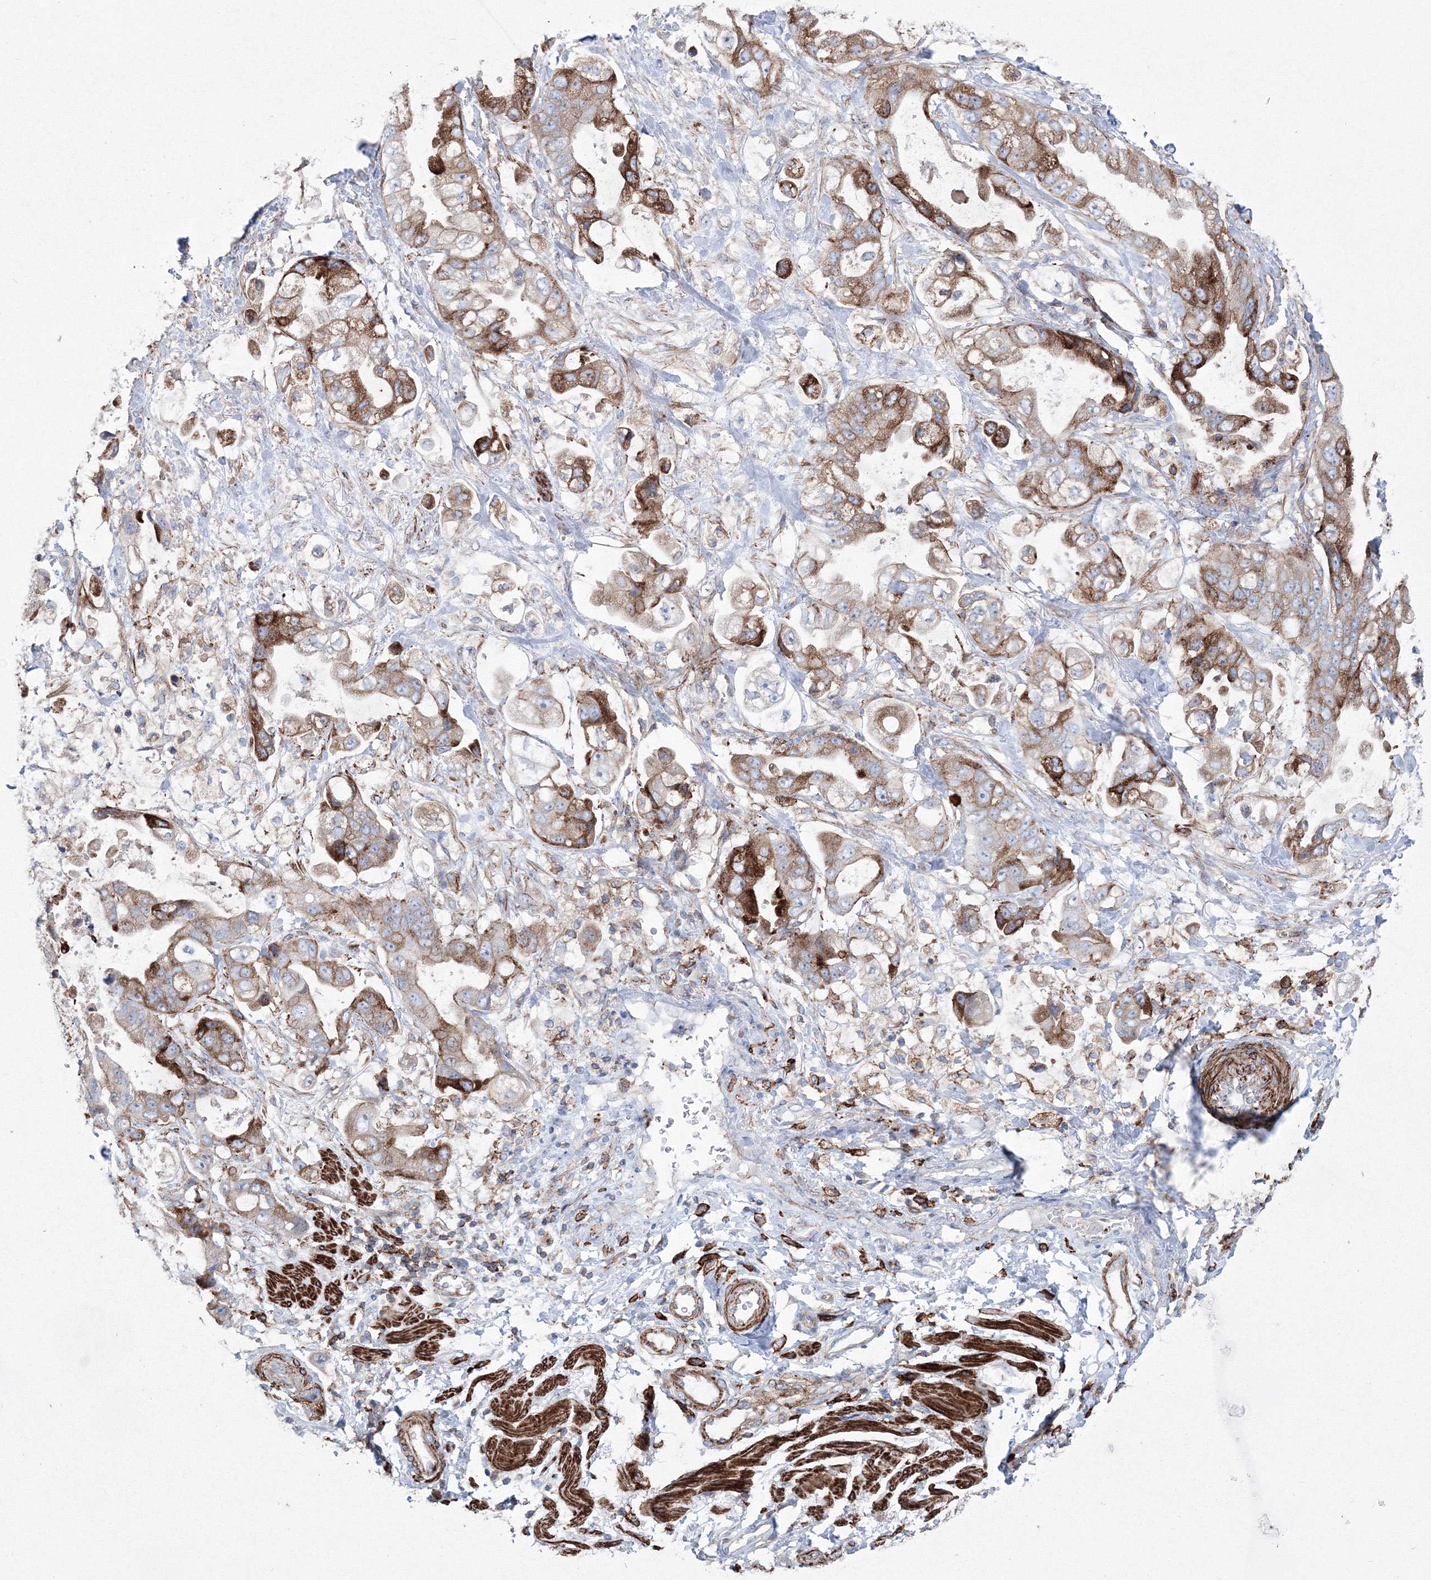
{"staining": {"intensity": "moderate", "quantity": ">75%", "location": "cytoplasmic/membranous"}, "tissue": "stomach cancer", "cell_type": "Tumor cells", "image_type": "cancer", "snomed": [{"axis": "morphology", "description": "Adenocarcinoma, NOS"}, {"axis": "topography", "description": "Stomach"}], "caption": "A brown stain shows moderate cytoplasmic/membranous expression of a protein in adenocarcinoma (stomach) tumor cells.", "gene": "GPR82", "patient": {"sex": "male", "age": 62}}